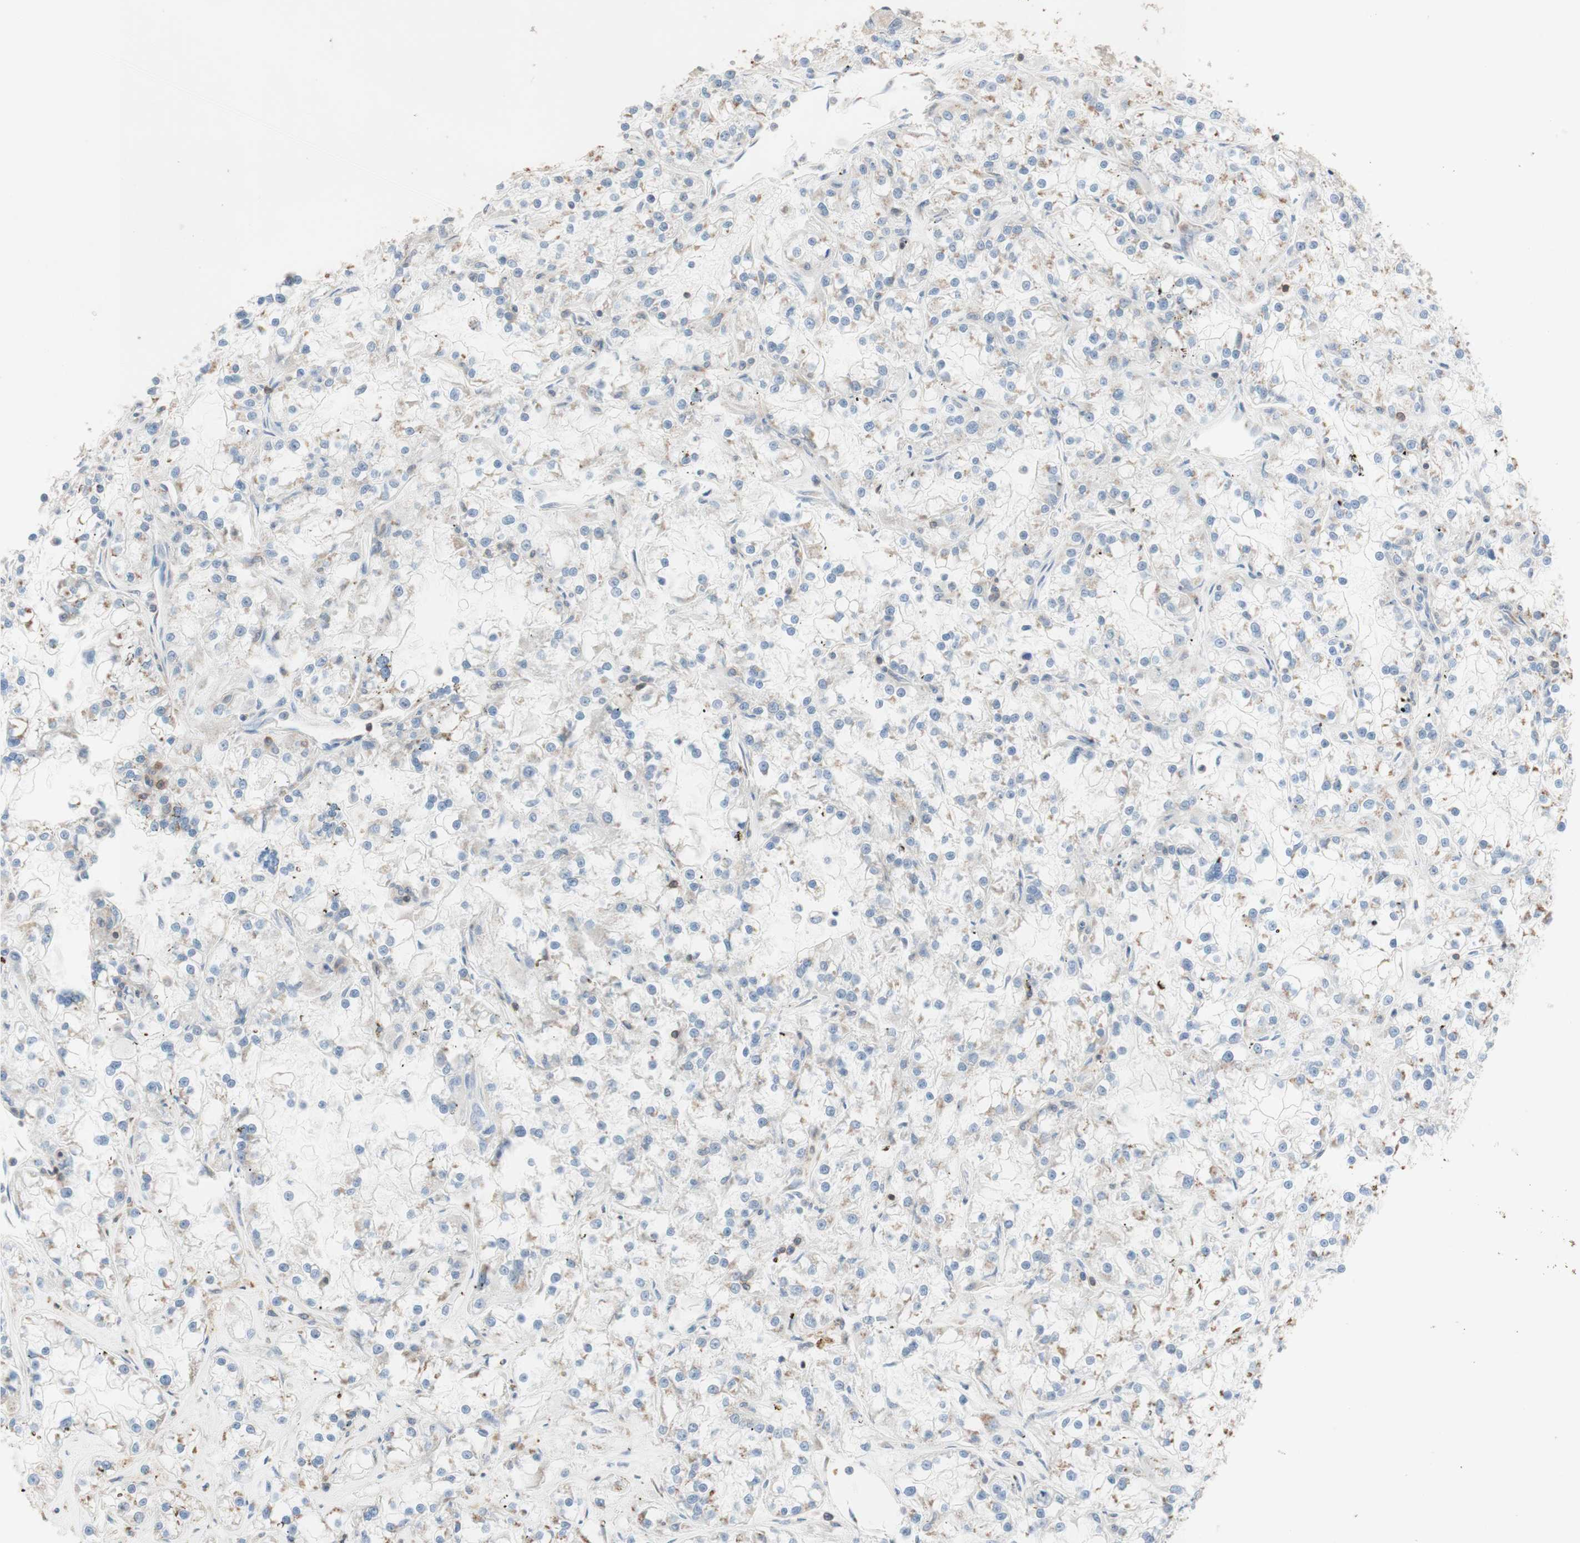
{"staining": {"intensity": "negative", "quantity": "none", "location": "none"}, "tissue": "renal cancer", "cell_type": "Tumor cells", "image_type": "cancer", "snomed": [{"axis": "morphology", "description": "Adenocarcinoma, NOS"}, {"axis": "topography", "description": "Kidney"}], "caption": "This is an immunohistochemistry histopathology image of adenocarcinoma (renal). There is no positivity in tumor cells.", "gene": "SPINK6", "patient": {"sex": "female", "age": 52}}